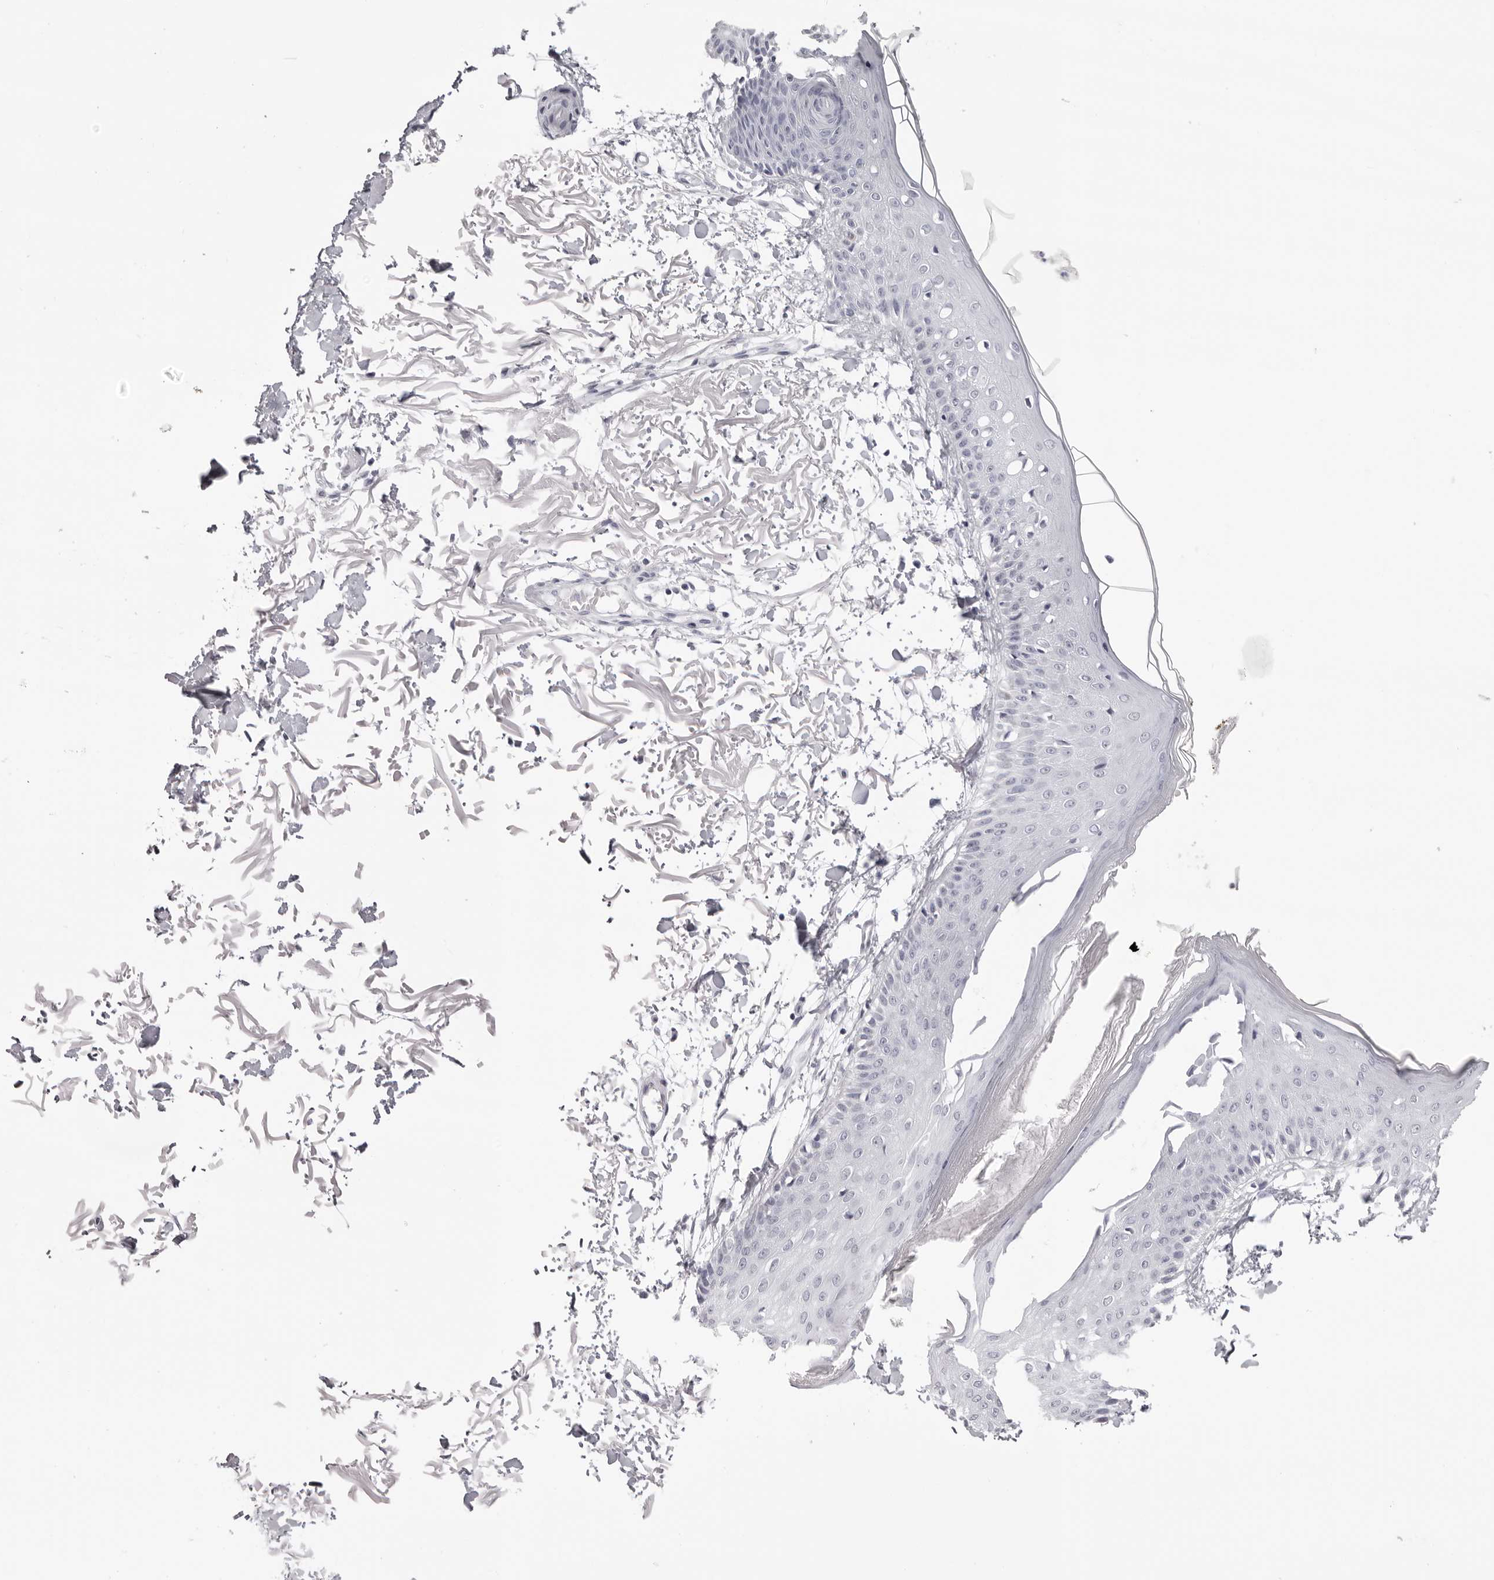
{"staining": {"intensity": "negative", "quantity": "none", "location": "none"}, "tissue": "skin", "cell_type": "Fibroblasts", "image_type": "normal", "snomed": [{"axis": "morphology", "description": "Normal tissue, NOS"}, {"axis": "morphology", "description": "Squamous cell carcinoma, NOS"}, {"axis": "topography", "description": "Skin"}, {"axis": "topography", "description": "Peripheral nerve tissue"}], "caption": "A high-resolution histopathology image shows immunohistochemistry staining of normal skin, which demonstrates no significant expression in fibroblasts.", "gene": "RHO", "patient": {"sex": "male", "age": 83}}